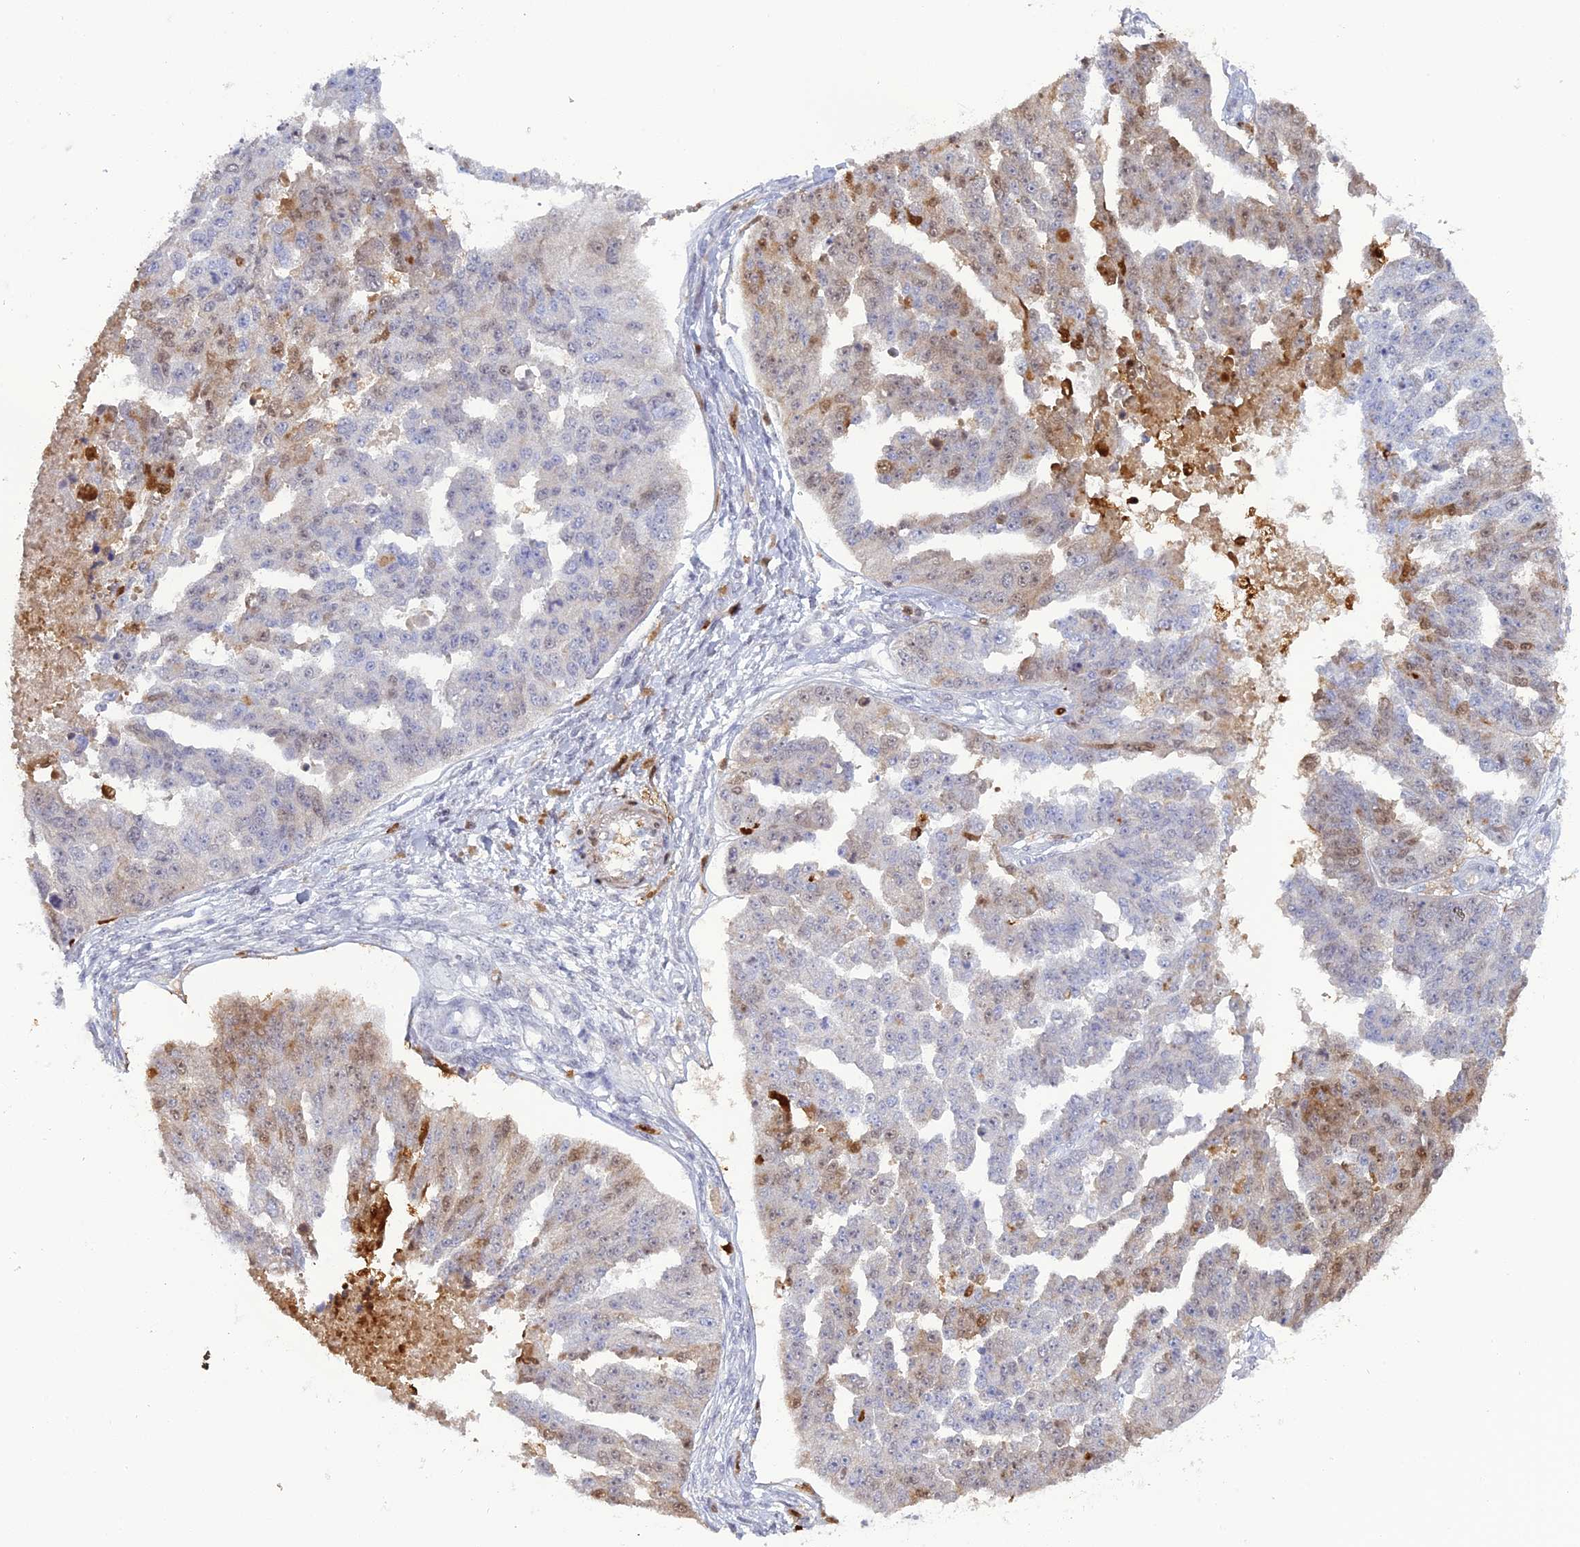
{"staining": {"intensity": "moderate", "quantity": "<25%", "location": "cytoplasmic/membranous,nuclear"}, "tissue": "ovarian cancer", "cell_type": "Tumor cells", "image_type": "cancer", "snomed": [{"axis": "morphology", "description": "Cystadenocarcinoma, serous, NOS"}, {"axis": "topography", "description": "Ovary"}], "caption": "IHC of ovarian cancer reveals low levels of moderate cytoplasmic/membranous and nuclear expression in approximately <25% of tumor cells.", "gene": "PGBD4", "patient": {"sex": "female", "age": 58}}